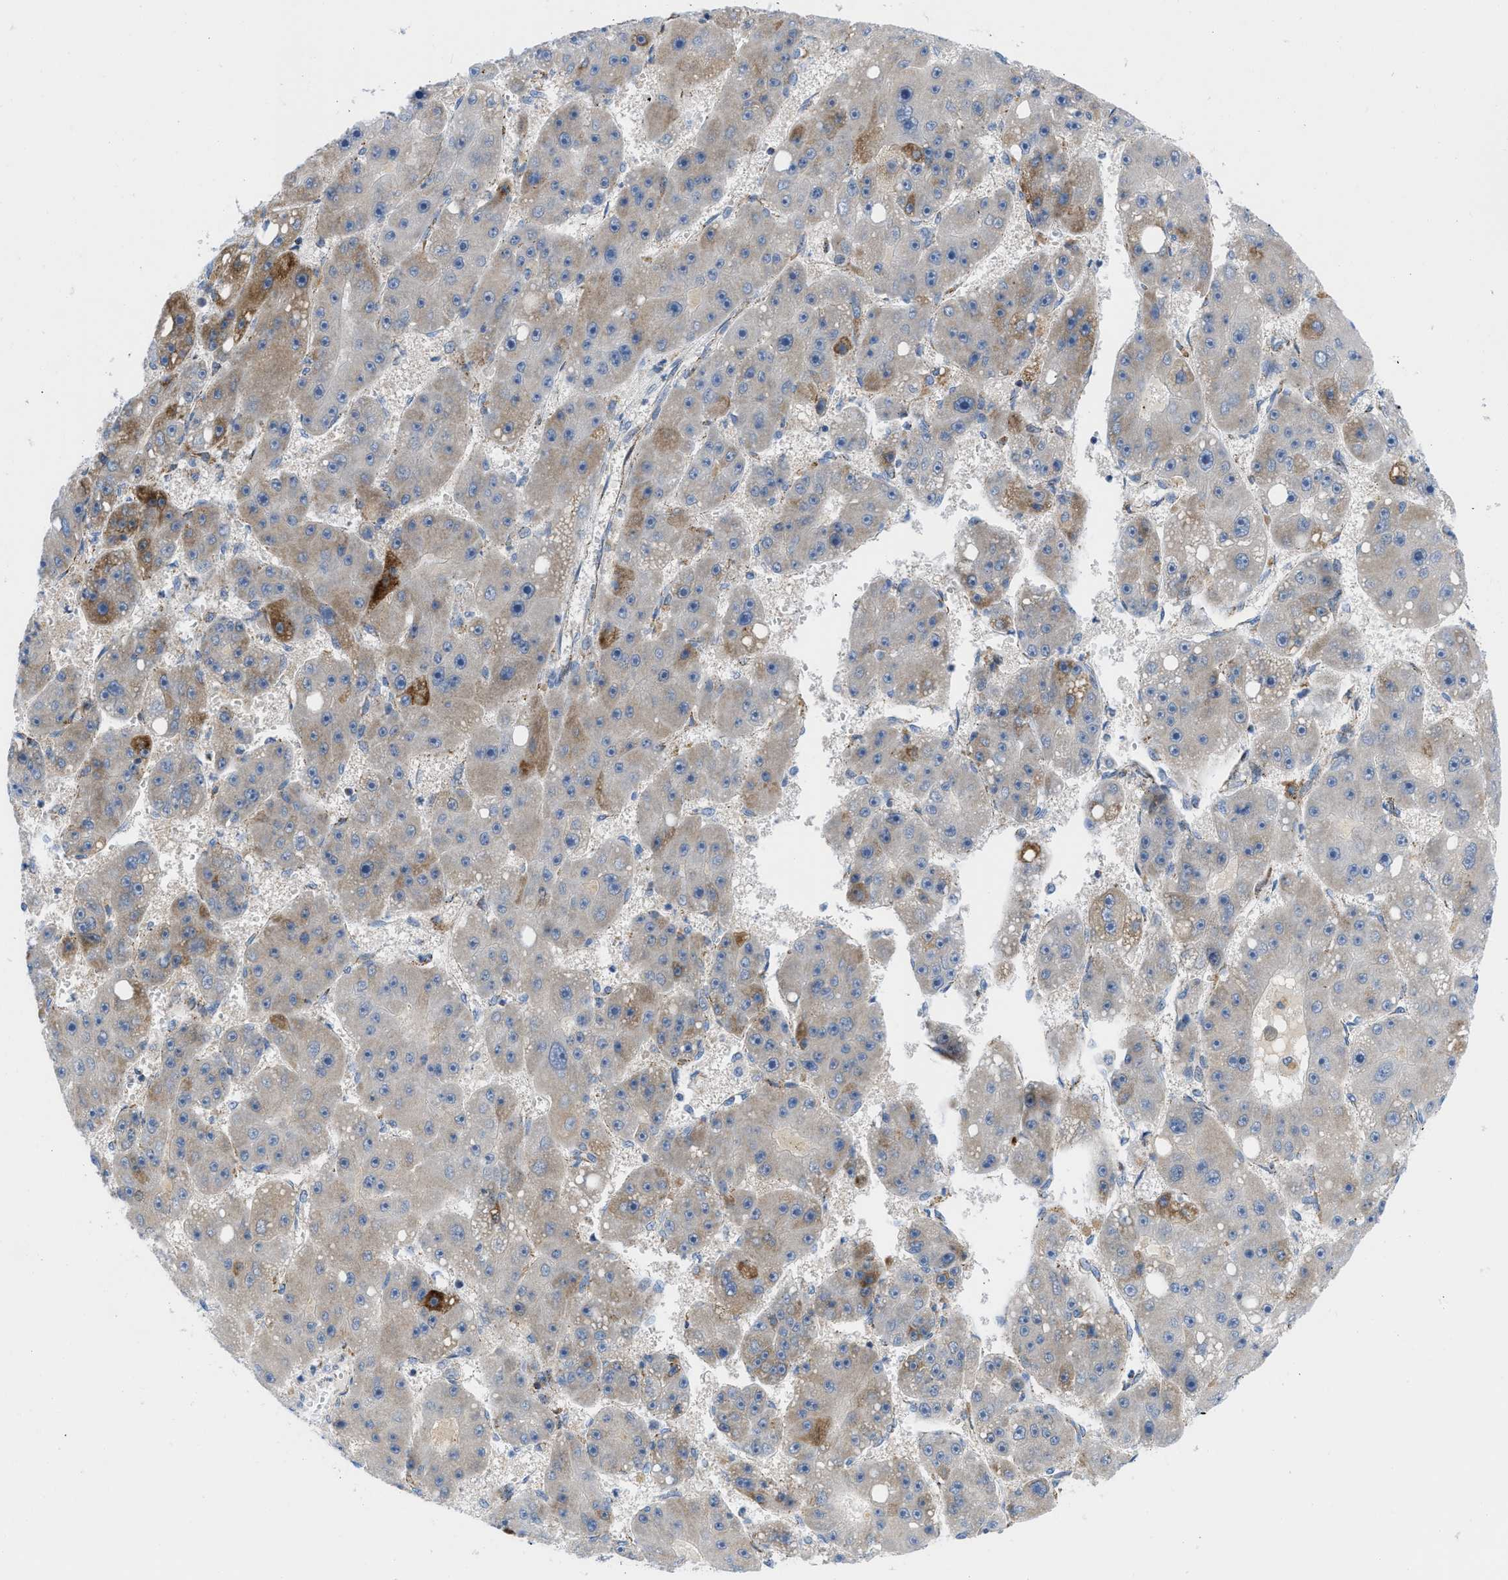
{"staining": {"intensity": "moderate", "quantity": "25%-75%", "location": "cytoplasmic/membranous"}, "tissue": "liver cancer", "cell_type": "Tumor cells", "image_type": "cancer", "snomed": [{"axis": "morphology", "description": "Carcinoma, Hepatocellular, NOS"}, {"axis": "topography", "description": "Liver"}], "caption": "IHC (DAB) staining of human liver cancer (hepatocellular carcinoma) exhibits moderate cytoplasmic/membranous protein expression in about 25%-75% of tumor cells.", "gene": "RBBP9", "patient": {"sex": "female", "age": 61}}